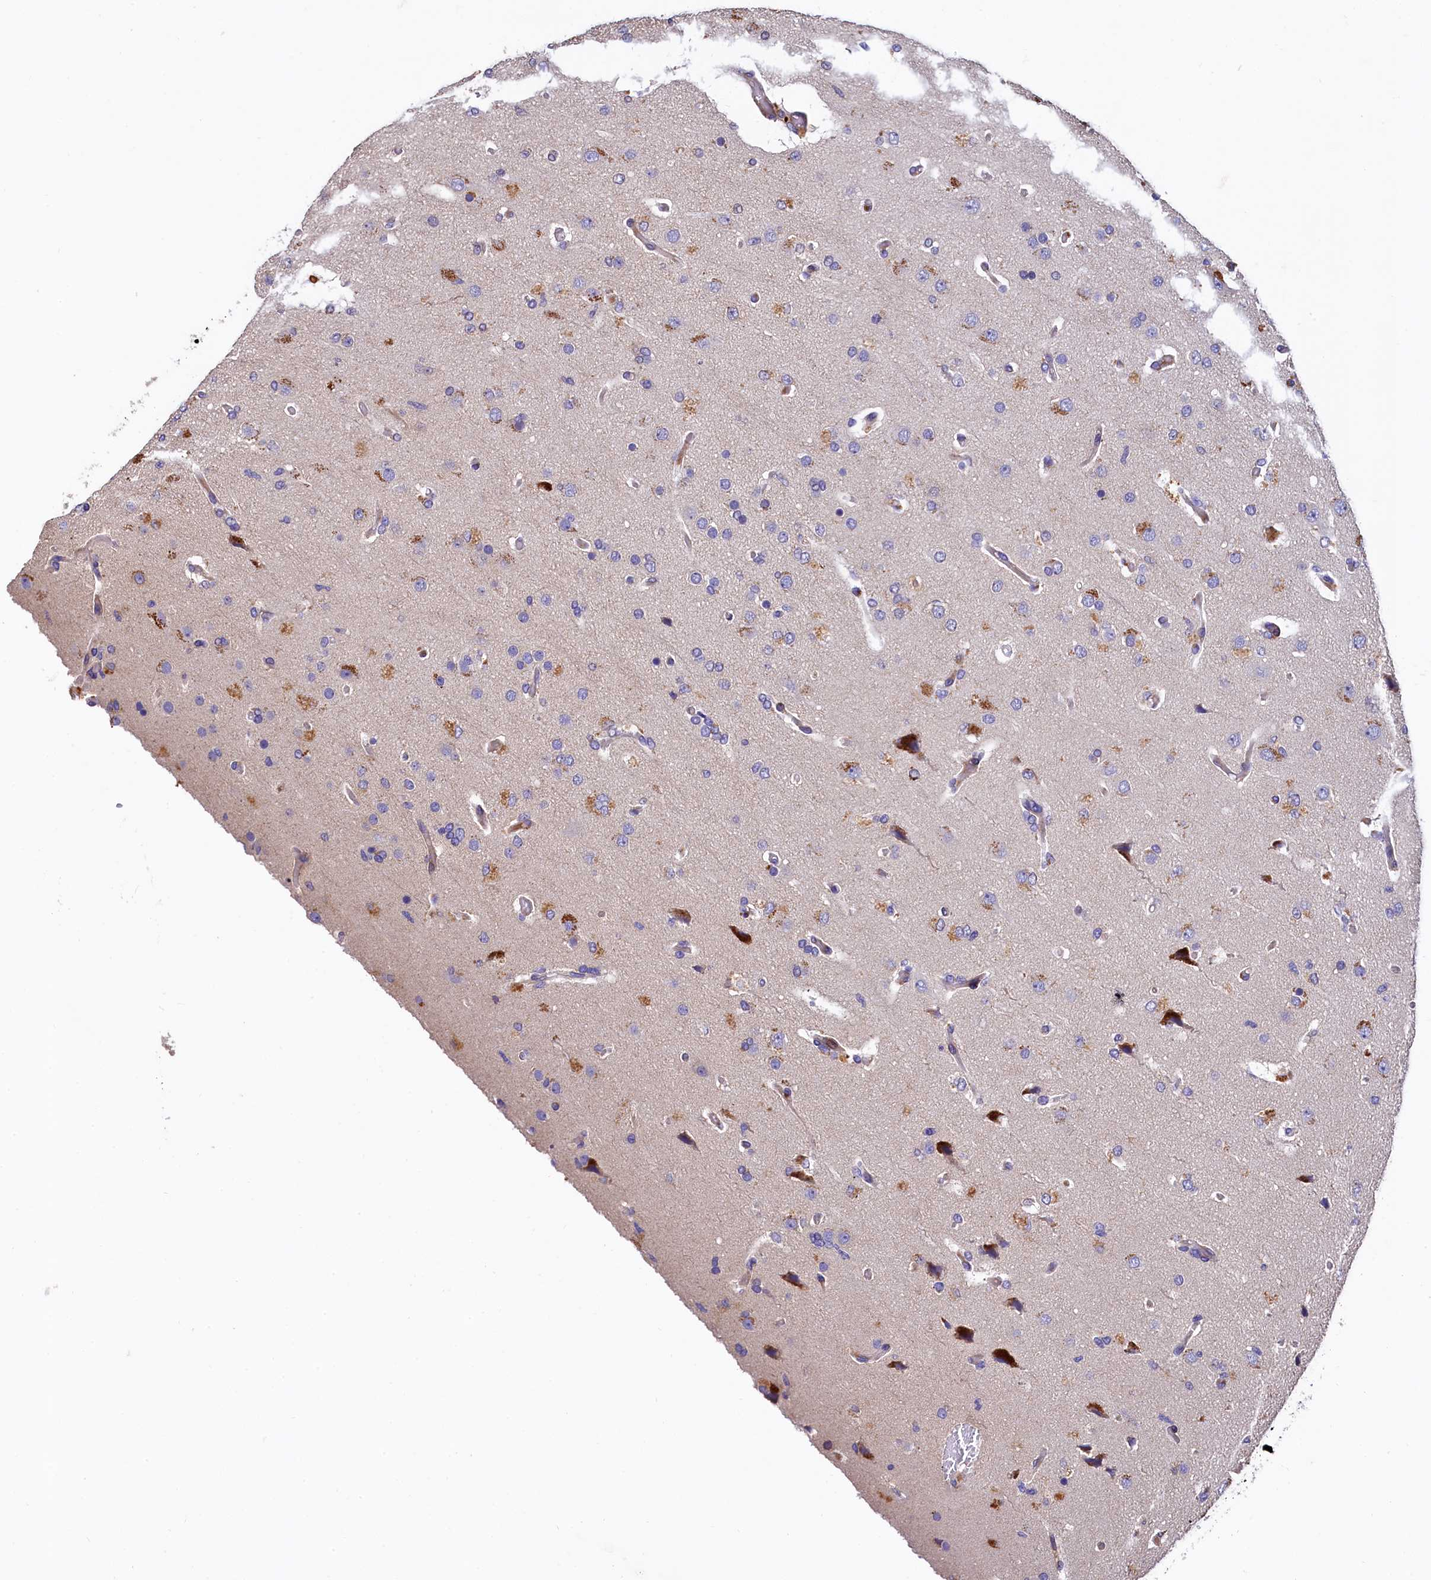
{"staining": {"intensity": "negative", "quantity": "none", "location": "none"}, "tissue": "glioma", "cell_type": "Tumor cells", "image_type": "cancer", "snomed": [{"axis": "morphology", "description": "Glioma, malignant, High grade"}, {"axis": "topography", "description": "Brain"}], "caption": "Immunohistochemistry (IHC) of human malignant glioma (high-grade) displays no staining in tumor cells. (DAB (3,3'-diaminobenzidine) immunohistochemistry visualized using brightfield microscopy, high magnification).", "gene": "EPS8L2", "patient": {"sex": "female", "age": 74}}